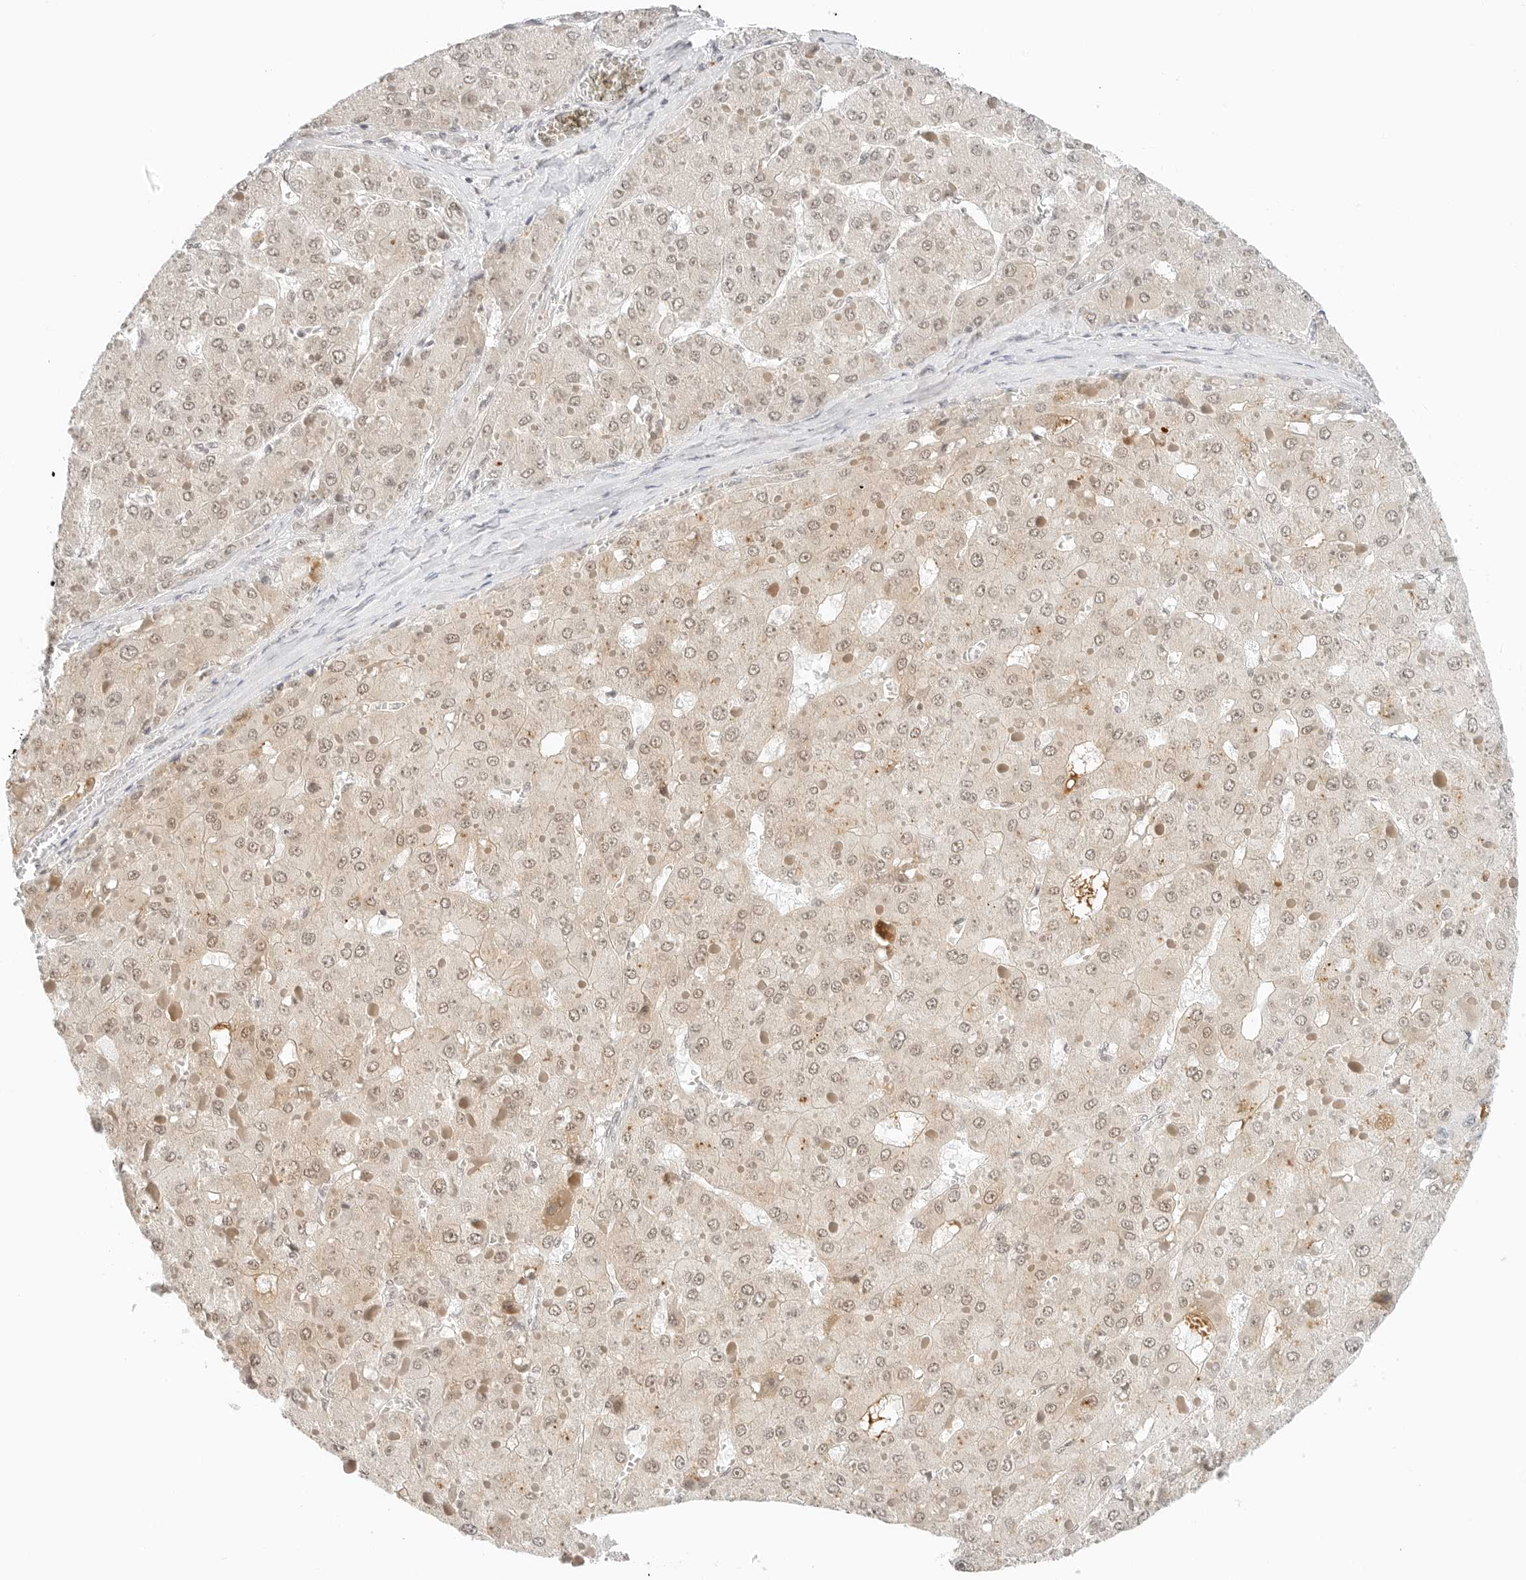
{"staining": {"intensity": "weak", "quantity": ">75%", "location": "cytoplasmic/membranous,nuclear"}, "tissue": "liver cancer", "cell_type": "Tumor cells", "image_type": "cancer", "snomed": [{"axis": "morphology", "description": "Carcinoma, Hepatocellular, NOS"}, {"axis": "topography", "description": "Liver"}], "caption": "Weak cytoplasmic/membranous and nuclear protein expression is seen in approximately >75% of tumor cells in liver cancer.", "gene": "NEO1", "patient": {"sex": "female", "age": 73}}